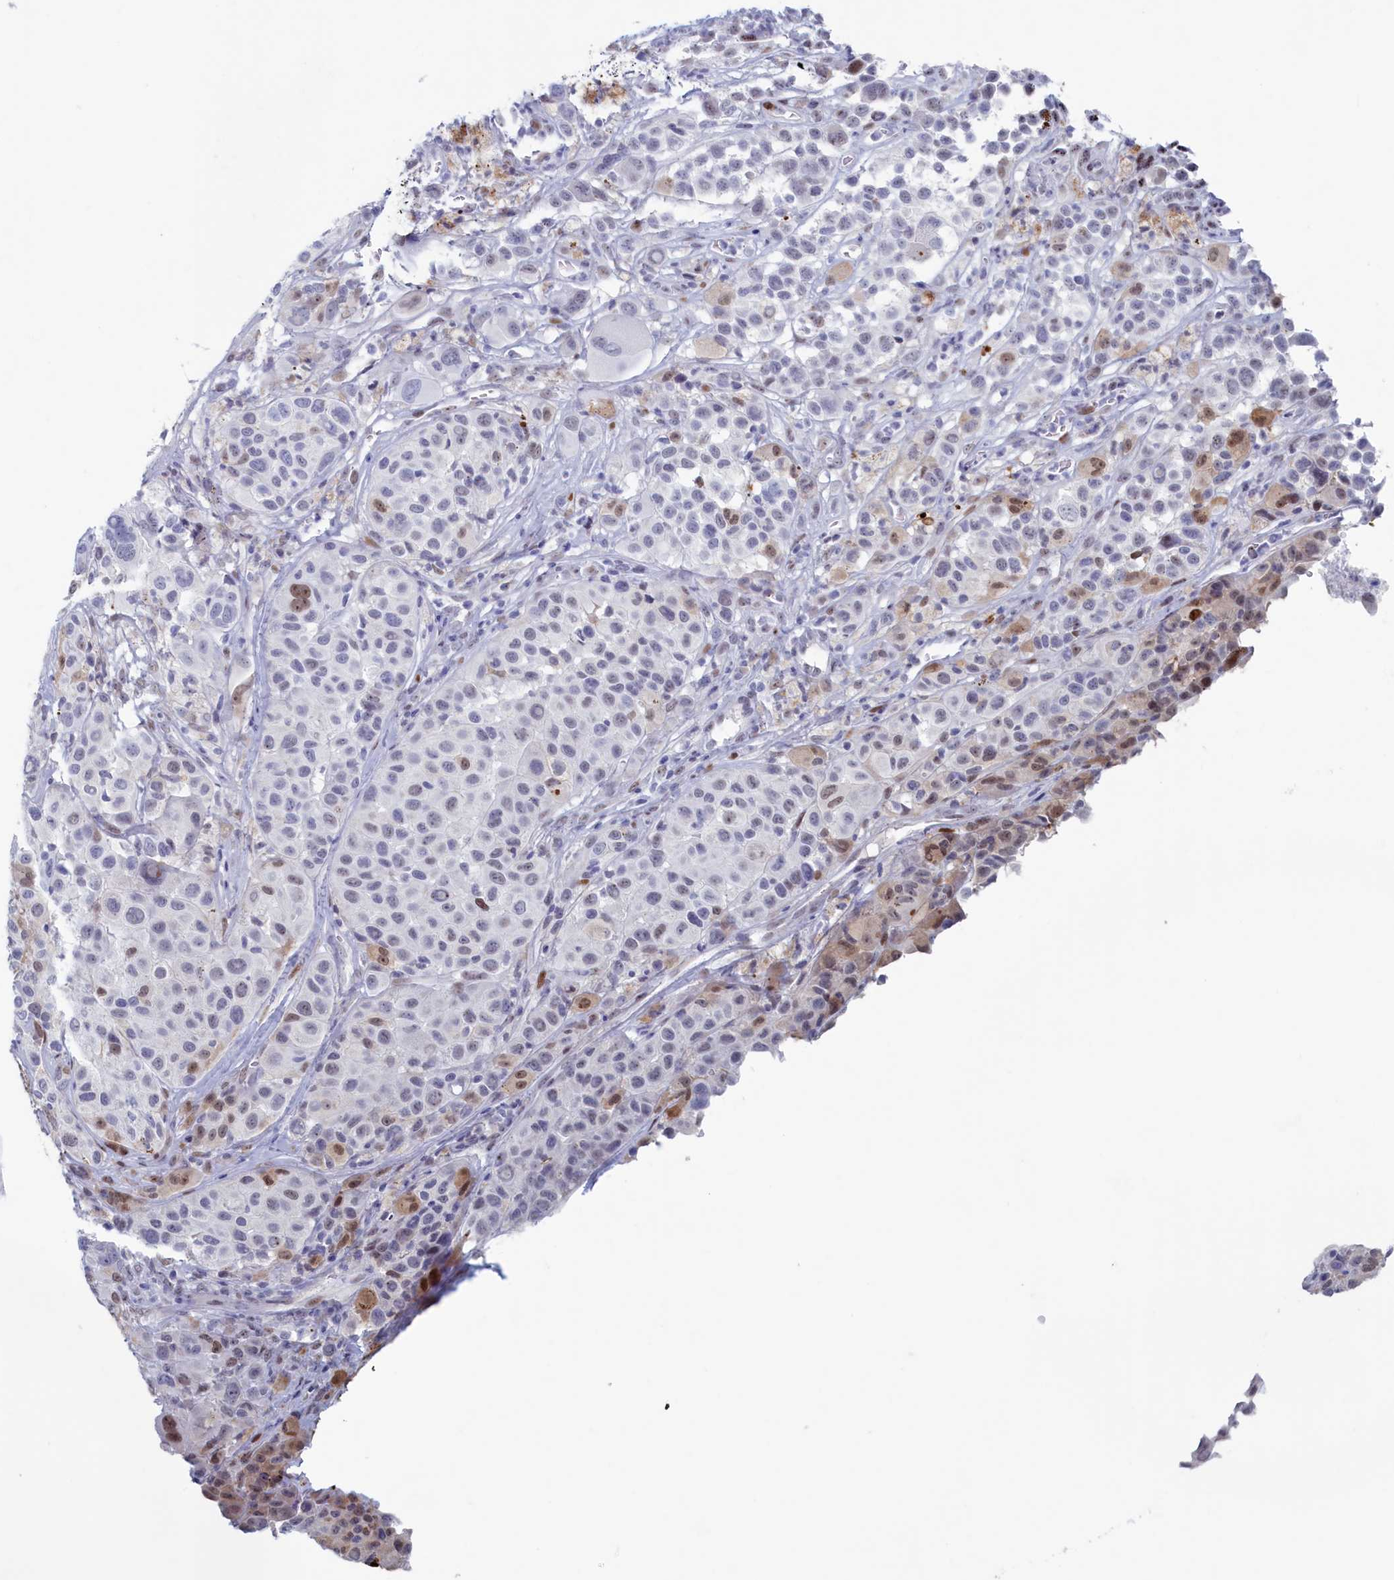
{"staining": {"intensity": "moderate", "quantity": "<25%", "location": "nuclear"}, "tissue": "melanoma", "cell_type": "Tumor cells", "image_type": "cancer", "snomed": [{"axis": "morphology", "description": "Malignant melanoma, NOS"}, {"axis": "topography", "description": "Skin of trunk"}], "caption": "Protein expression analysis of malignant melanoma demonstrates moderate nuclear expression in approximately <25% of tumor cells.", "gene": "WDR76", "patient": {"sex": "male", "age": 71}}